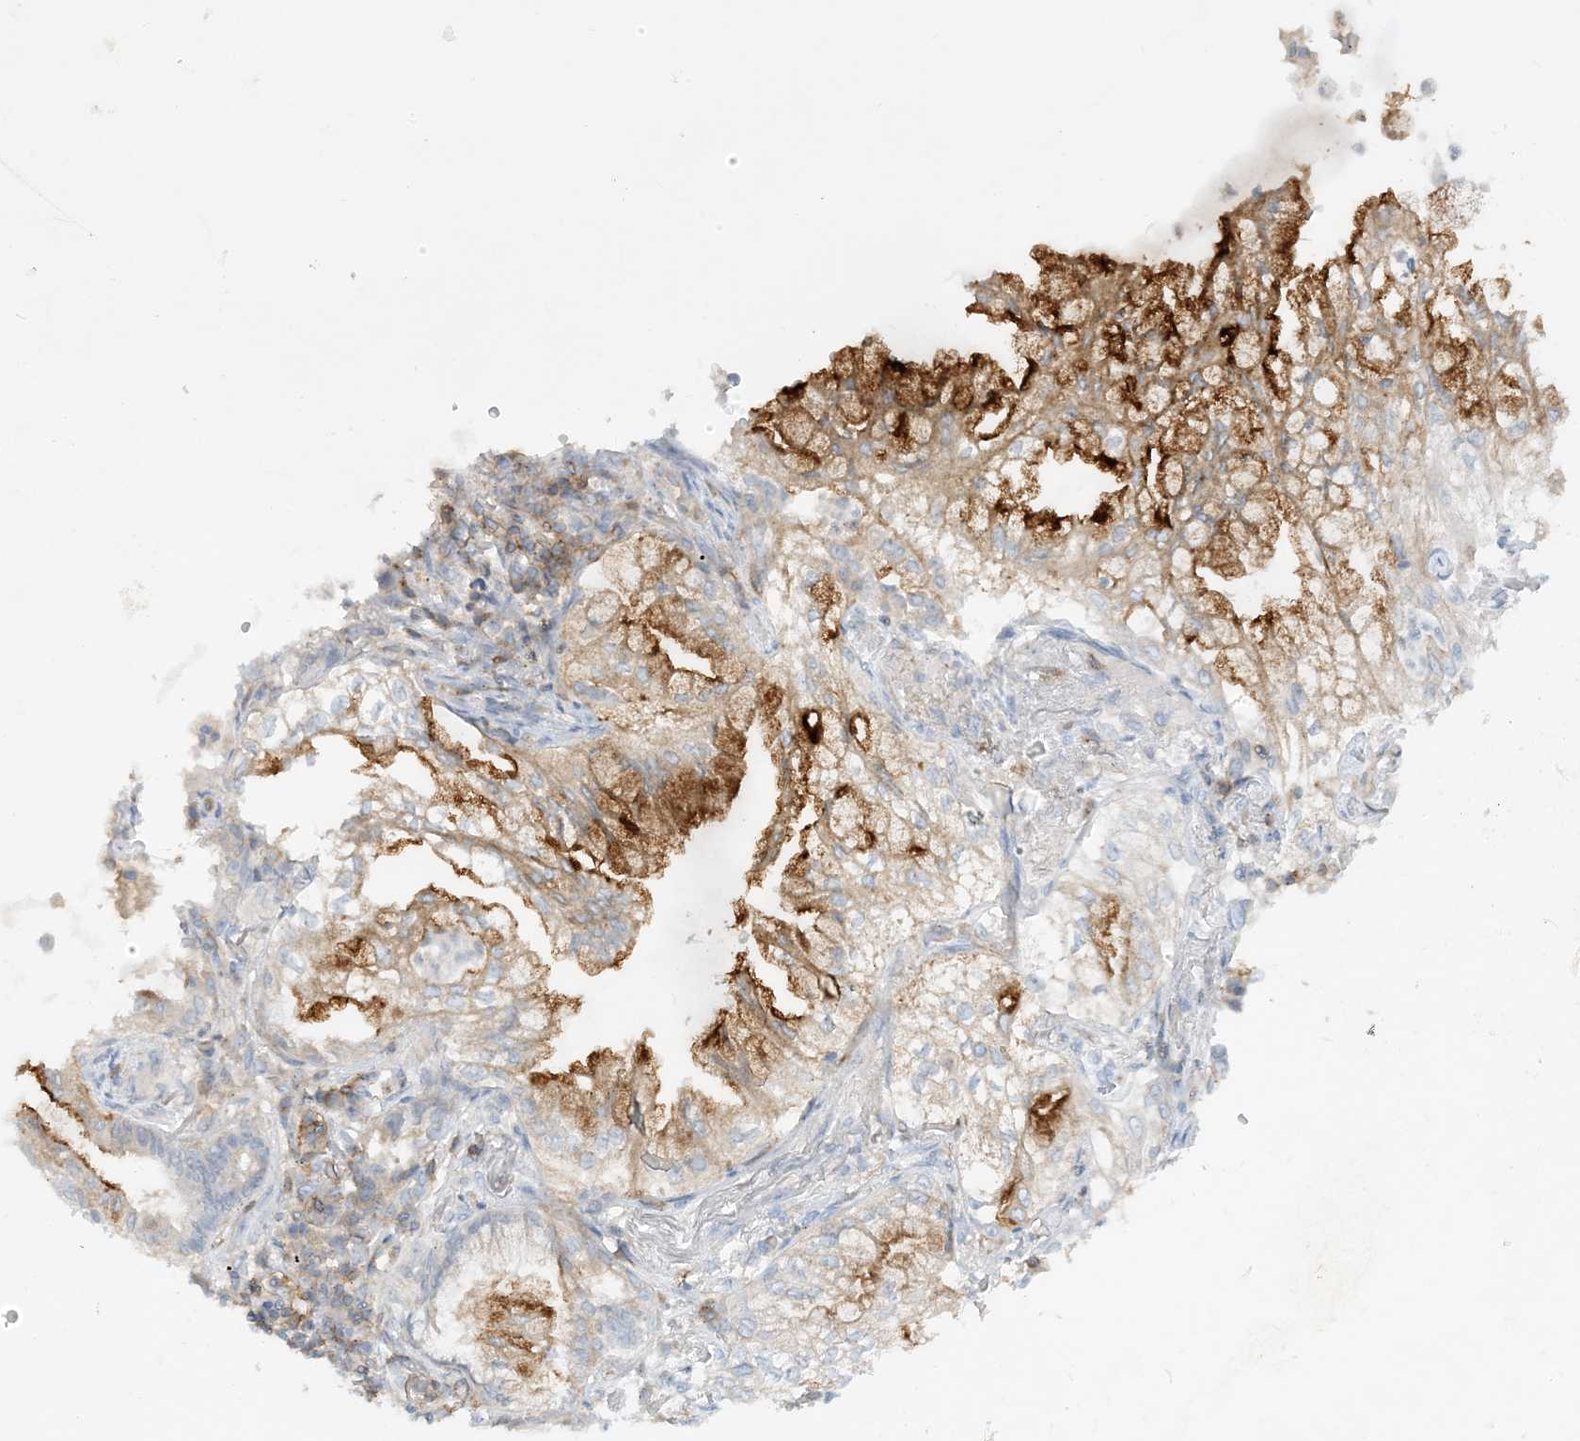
{"staining": {"intensity": "strong", "quantity": "25%-75%", "location": "cytoplasmic/membranous"}, "tissue": "lung cancer", "cell_type": "Tumor cells", "image_type": "cancer", "snomed": [{"axis": "morphology", "description": "Adenocarcinoma, NOS"}, {"axis": "topography", "description": "Lung"}], "caption": "IHC image of human lung adenocarcinoma stained for a protein (brown), which demonstrates high levels of strong cytoplasmic/membranous positivity in approximately 25%-75% of tumor cells.", "gene": "HLA-E", "patient": {"sex": "female", "age": 70}}